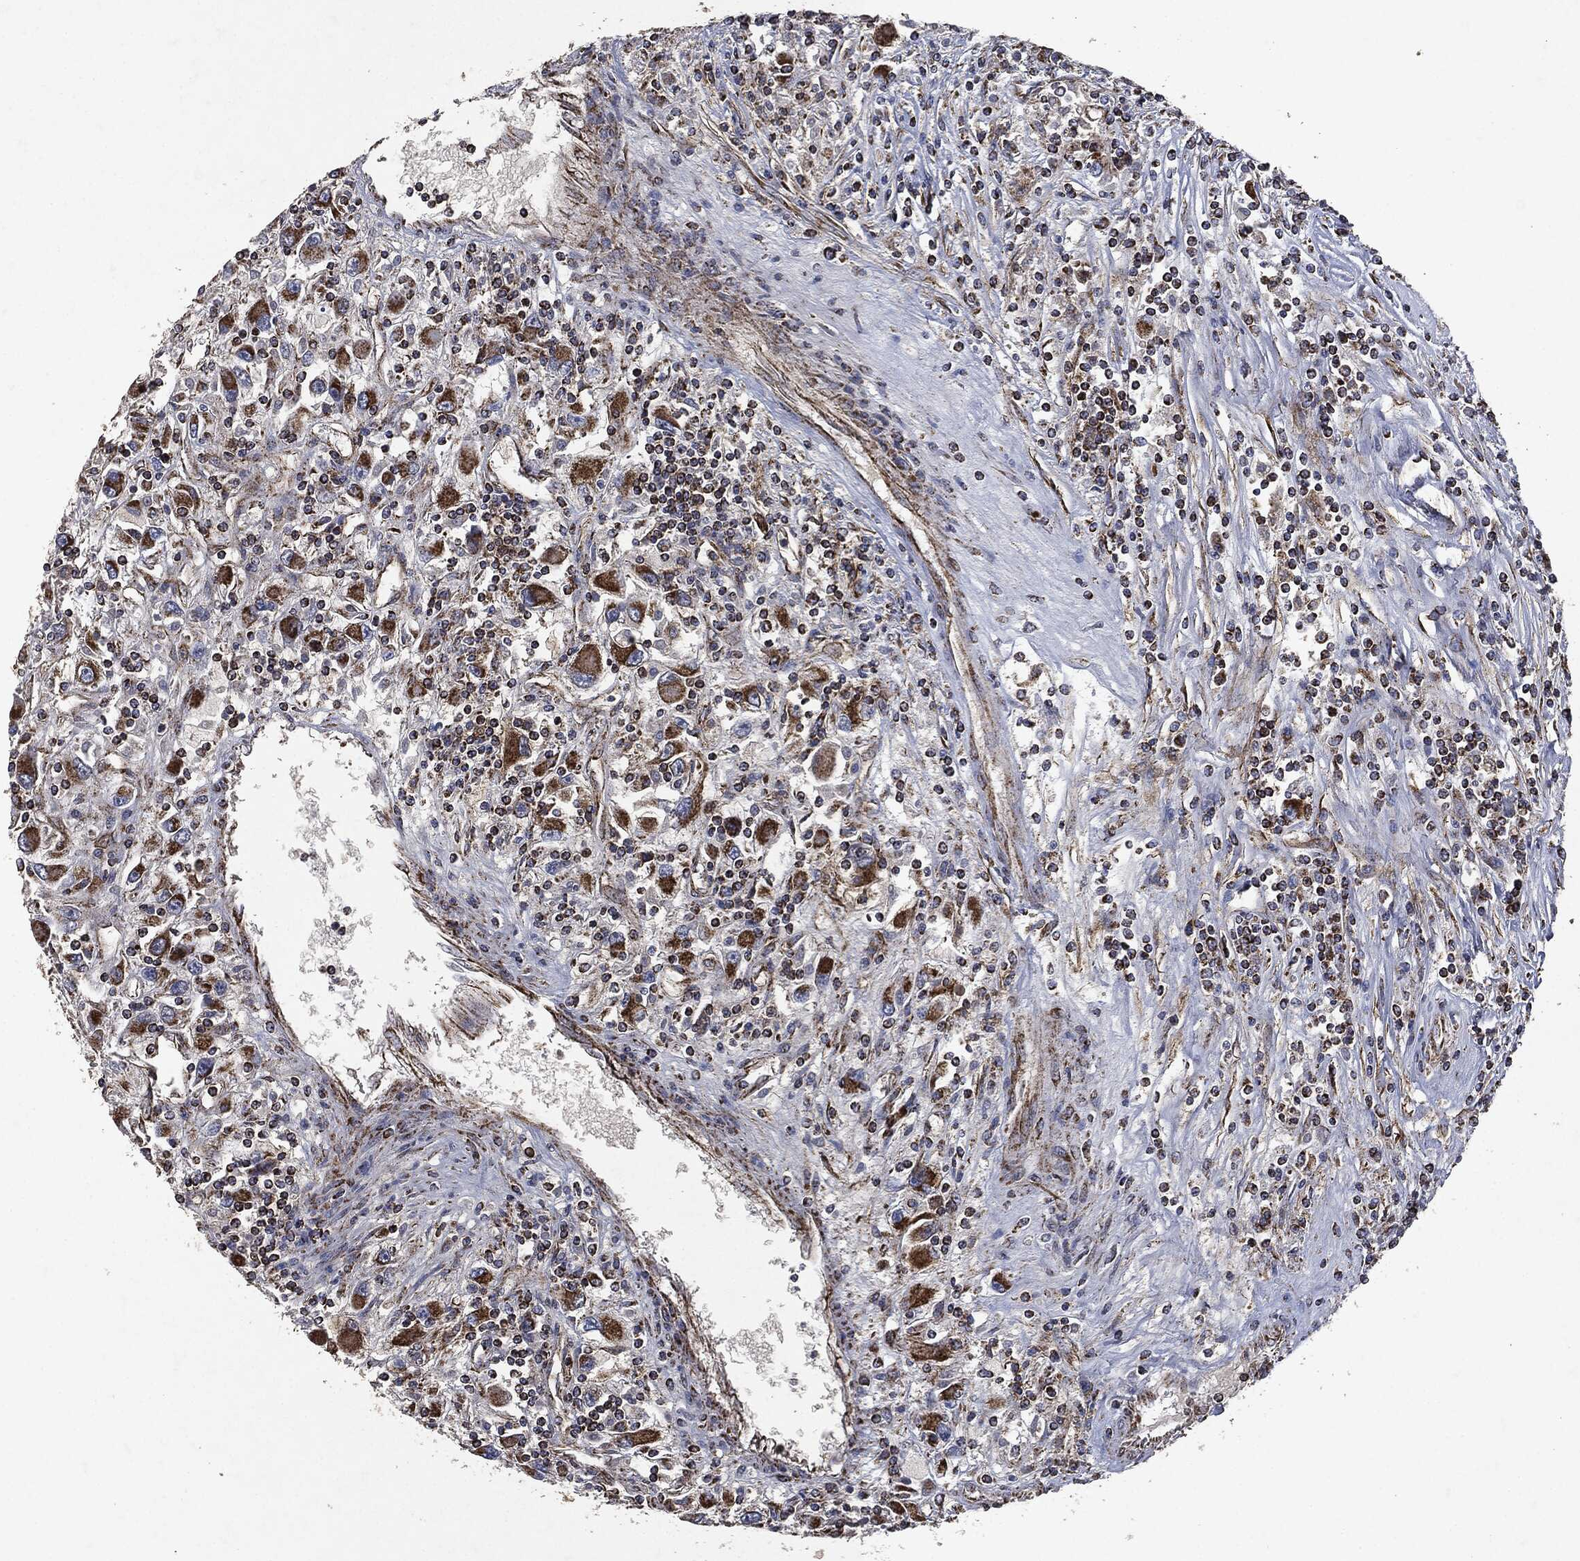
{"staining": {"intensity": "strong", "quantity": ">75%", "location": "cytoplasmic/membranous"}, "tissue": "renal cancer", "cell_type": "Tumor cells", "image_type": "cancer", "snomed": [{"axis": "morphology", "description": "Adenocarcinoma, NOS"}, {"axis": "topography", "description": "Kidney"}], "caption": "DAB immunohistochemical staining of human renal adenocarcinoma exhibits strong cytoplasmic/membranous protein expression in approximately >75% of tumor cells.", "gene": "RYK", "patient": {"sex": "female", "age": 67}}